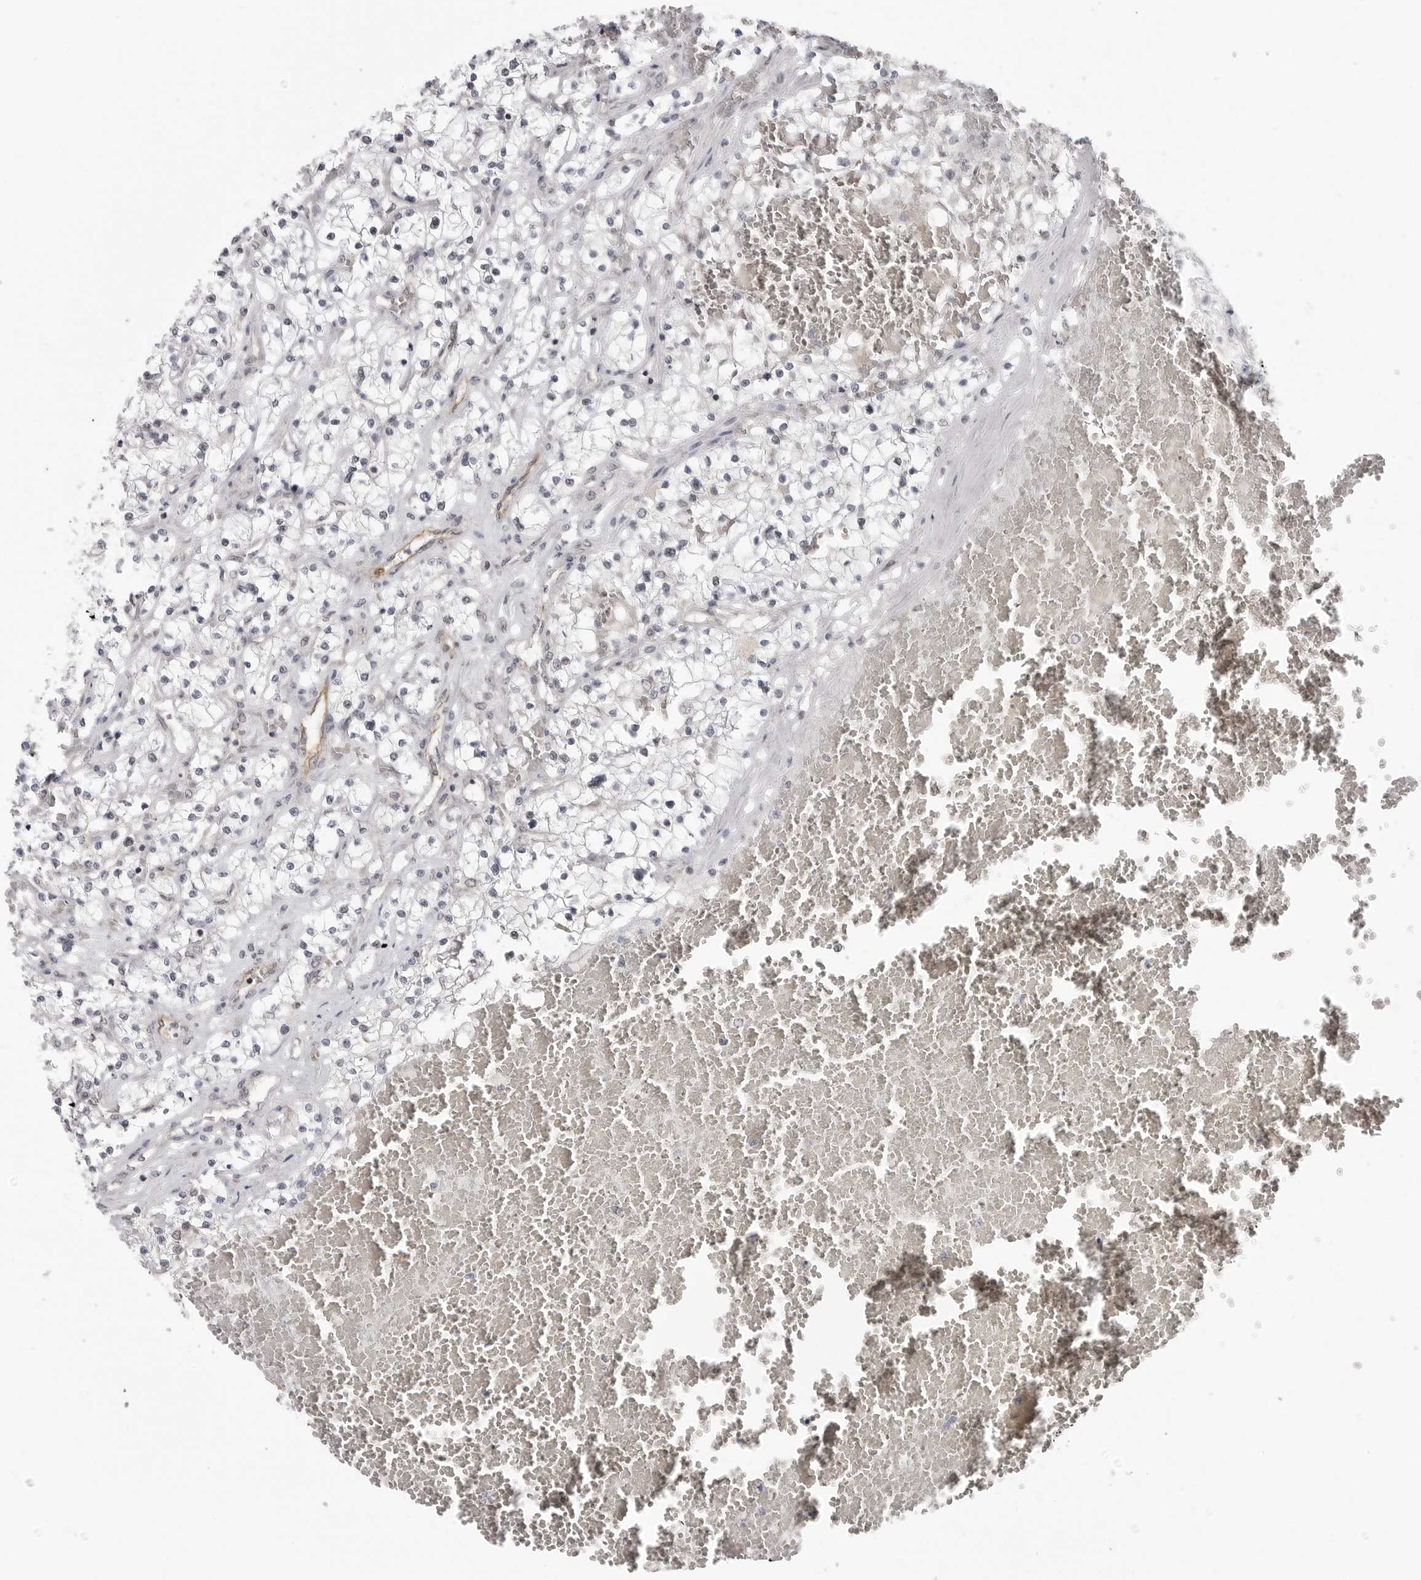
{"staining": {"intensity": "negative", "quantity": "none", "location": "none"}, "tissue": "renal cancer", "cell_type": "Tumor cells", "image_type": "cancer", "snomed": [{"axis": "morphology", "description": "Normal tissue, NOS"}, {"axis": "morphology", "description": "Adenocarcinoma, NOS"}, {"axis": "topography", "description": "Kidney"}], "caption": "The photomicrograph demonstrates no staining of tumor cells in renal adenocarcinoma.", "gene": "CEP295NL", "patient": {"sex": "male", "age": 68}}